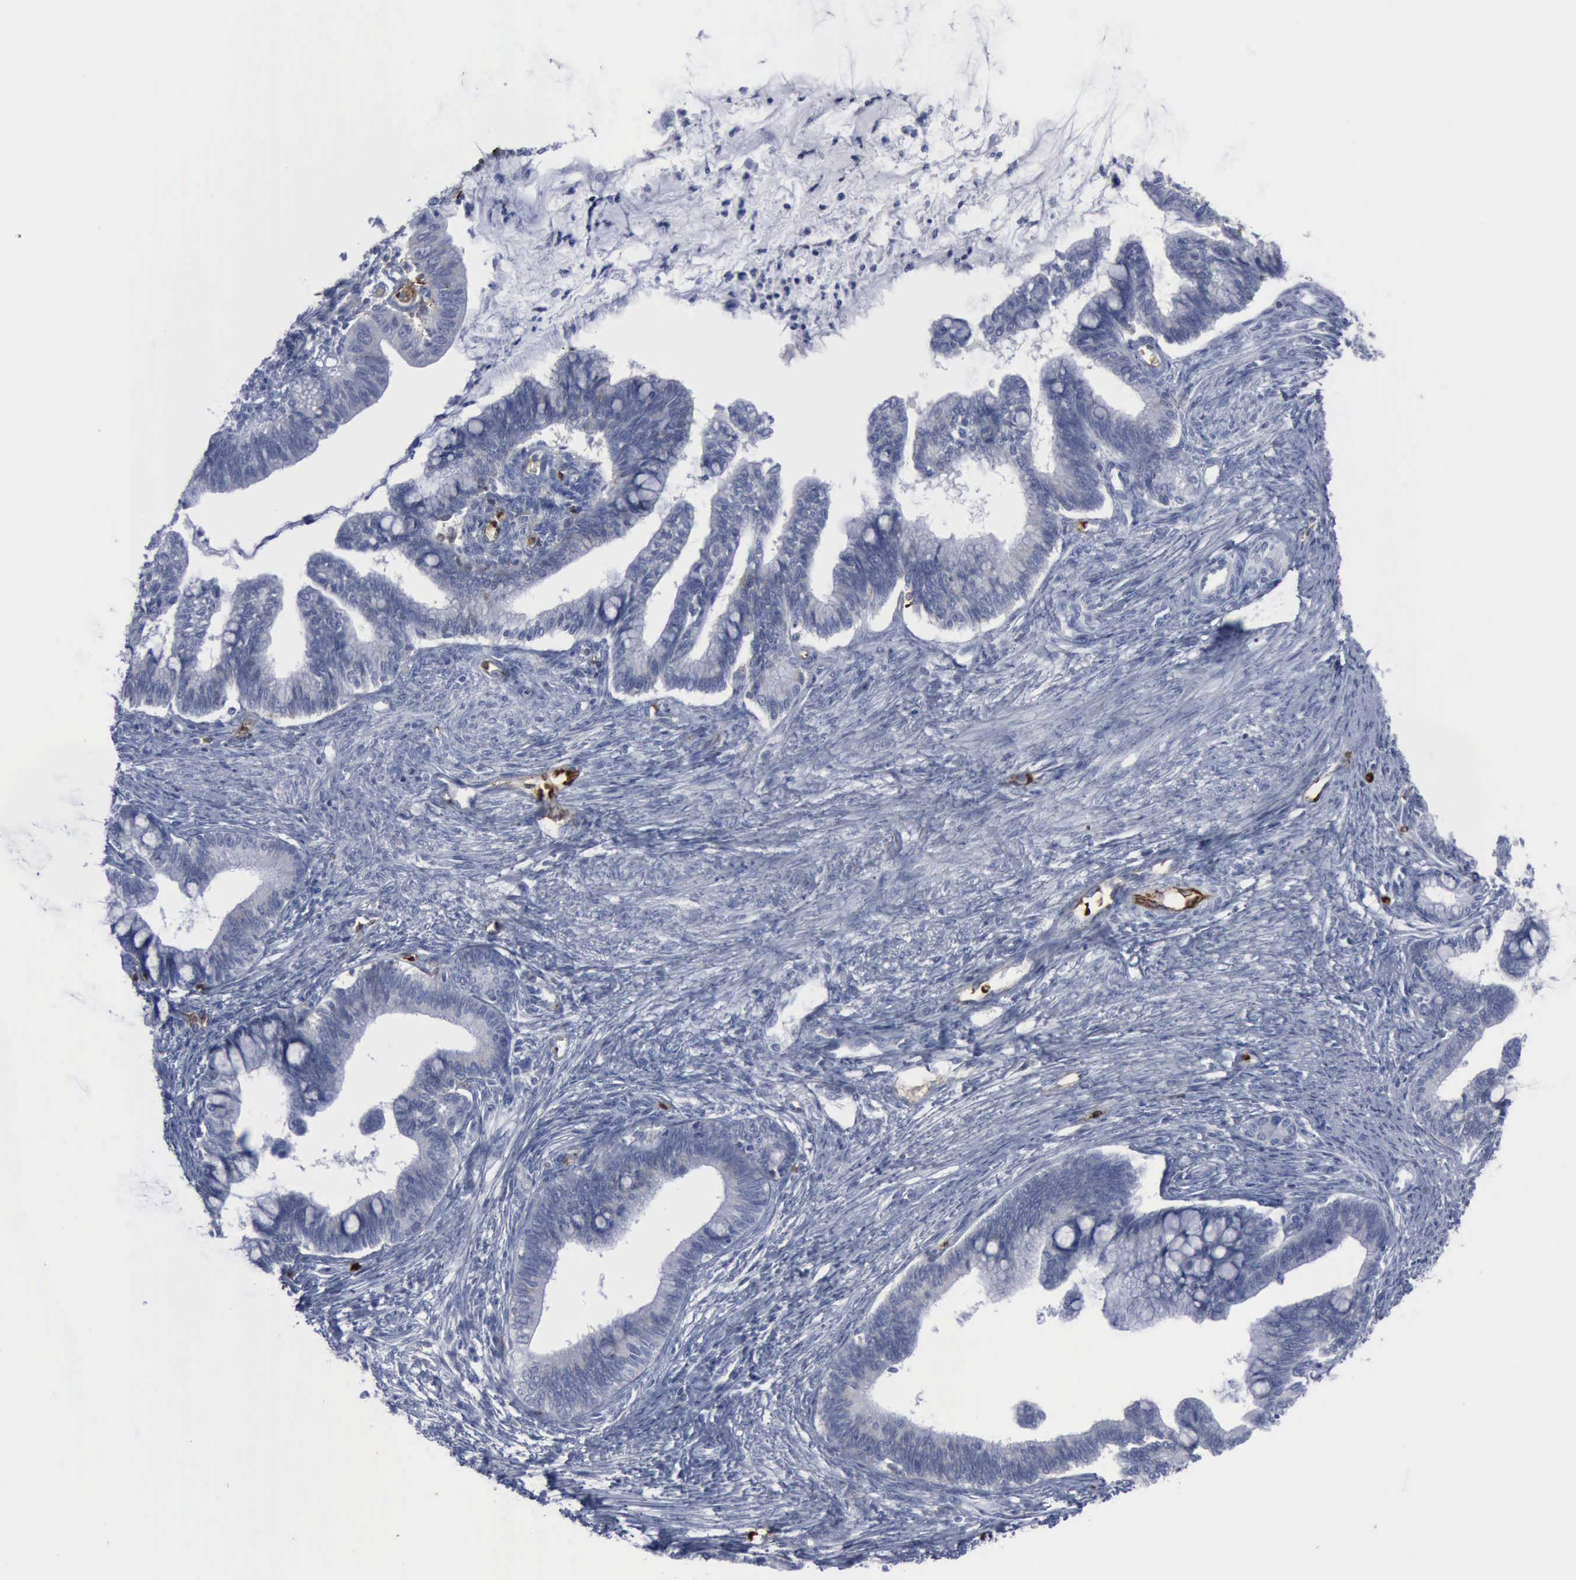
{"staining": {"intensity": "negative", "quantity": "none", "location": "none"}, "tissue": "cervical cancer", "cell_type": "Tumor cells", "image_type": "cancer", "snomed": [{"axis": "morphology", "description": "Adenocarcinoma, NOS"}, {"axis": "topography", "description": "Cervix"}], "caption": "Histopathology image shows no significant protein positivity in tumor cells of cervical cancer (adenocarcinoma).", "gene": "TGFB1", "patient": {"sex": "female", "age": 36}}